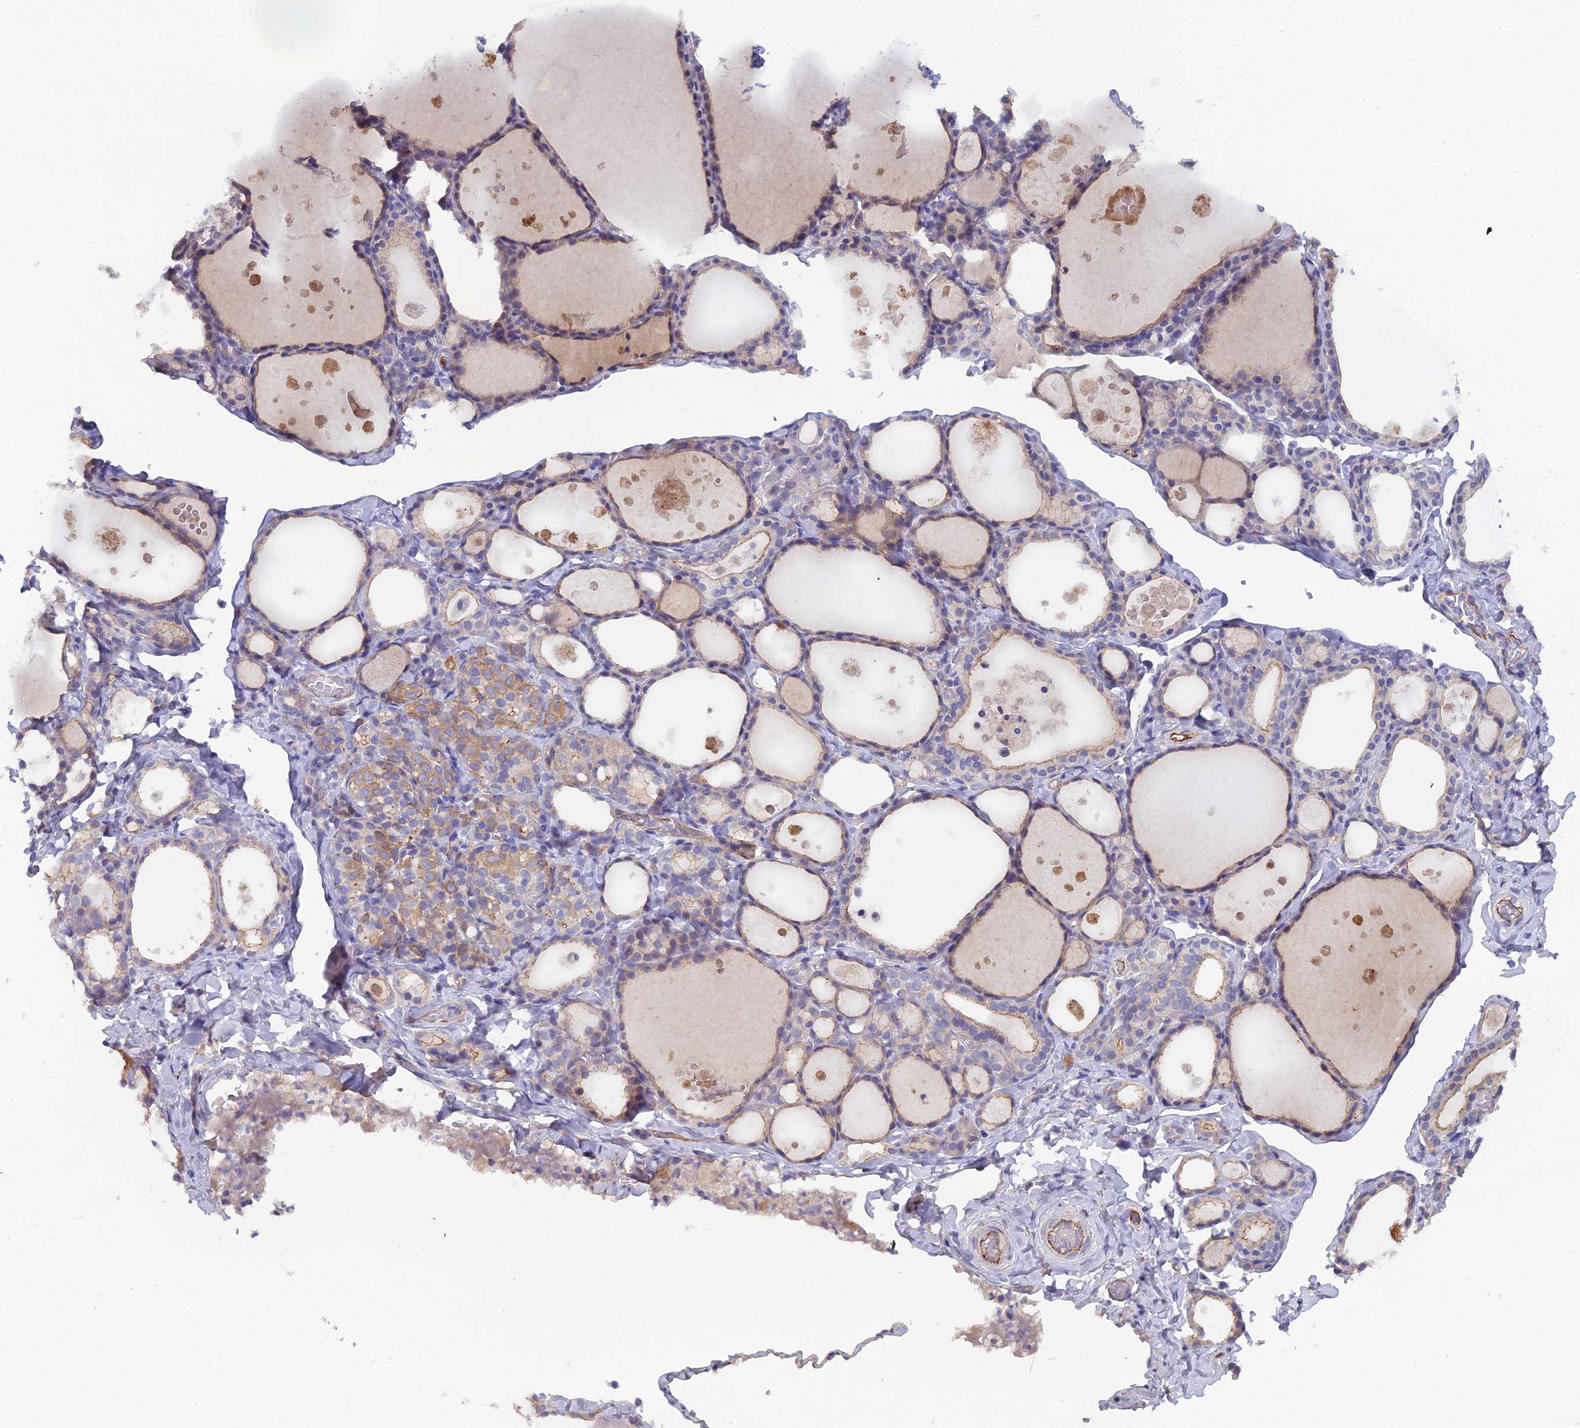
{"staining": {"intensity": "weak", "quantity": "25%-75%", "location": "cytoplasmic/membranous"}, "tissue": "thyroid gland", "cell_type": "Glandular cells", "image_type": "normal", "snomed": [{"axis": "morphology", "description": "Normal tissue, NOS"}, {"axis": "topography", "description": "Thyroid gland"}], "caption": "This image demonstrates benign thyroid gland stained with IHC to label a protein in brown. The cytoplasmic/membranous of glandular cells show weak positivity for the protein. Nuclei are counter-stained blue.", "gene": "CFAP47", "patient": {"sex": "male", "age": 56}}